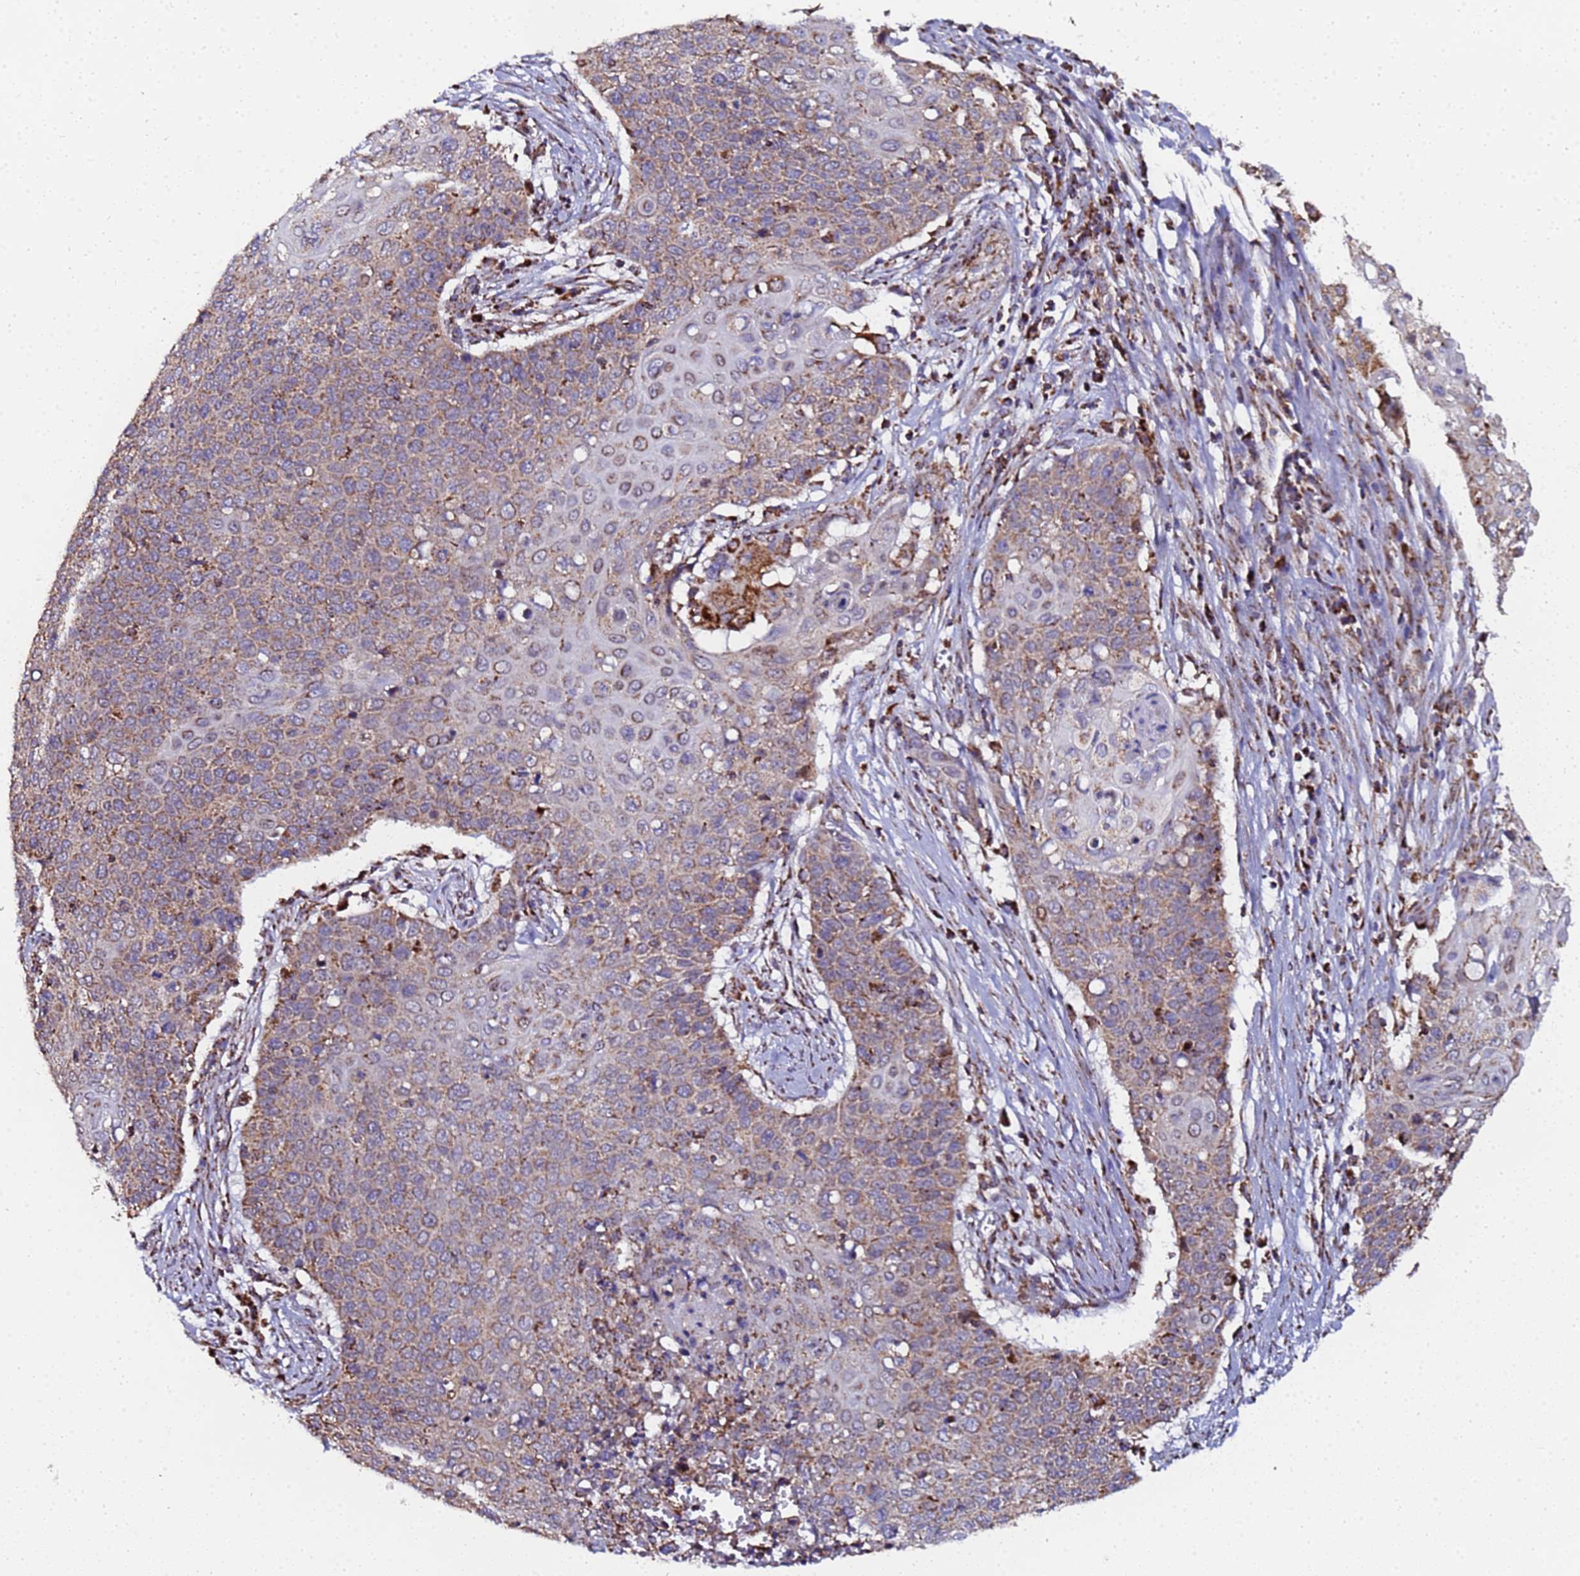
{"staining": {"intensity": "moderate", "quantity": ">75%", "location": "cytoplasmic/membranous"}, "tissue": "cervical cancer", "cell_type": "Tumor cells", "image_type": "cancer", "snomed": [{"axis": "morphology", "description": "Squamous cell carcinoma, NOS"}, {"axis": "topography", "description": "Cervix"}], "caption": "High-power microscopy captured an immunohistochemistry (IHC) image of squamous cell carcinoma (cervical), revealing moderate cytoplasmic/membranous expression in about >75% of tumor cells.", "gene": "MRPS12", "patient": {"sex": "female", "age": 39}}